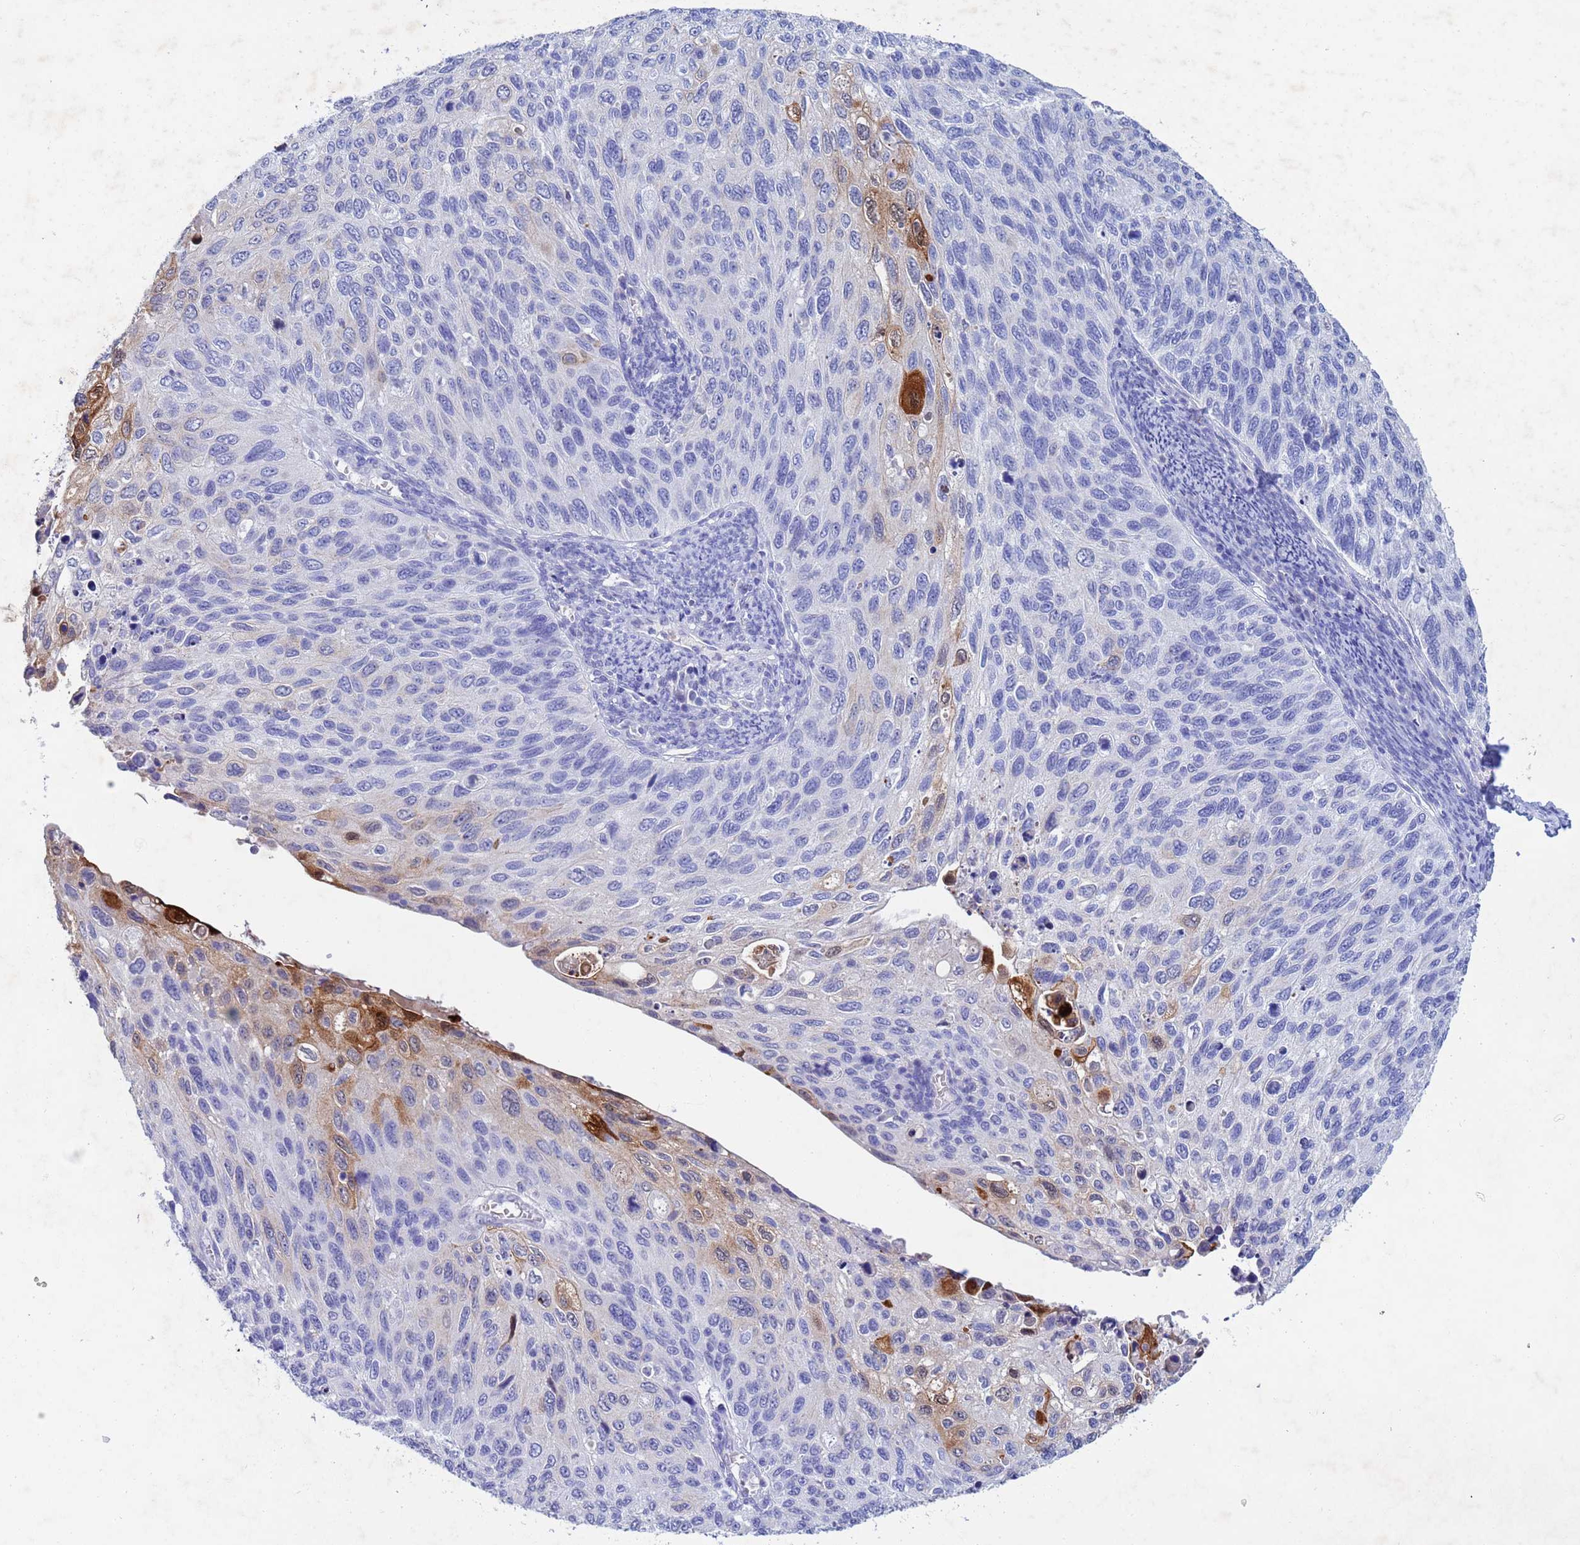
{"staining": {"intensity": "strong", "quantity": "<25%", "location": "cytoplasmic/membranous,nuclear"}, "tissue": "cervical cancer", "cell_type": "Tumor cells", "image_type": "cancer", "snomed": [{"axis": "morphology", "description": "Squamous cell carcinoma, NOS"}, {"axis": "topography", "description": "Cervix"}], "caption": "The photomicrograph displays a brown stain indicating the presence of a protein in the cytoplasmic/membranous and nuclear of tumor cells in cervical cancer (squamous cell carcinoma). Using DAB (3,3'-diaminobenzidine) (brown) and hematoxylin (blue) stains, captured at high magnification using brightfield microscopy.", "gene": "CSTB", "patient": {"sex": "female", "age": 70}}